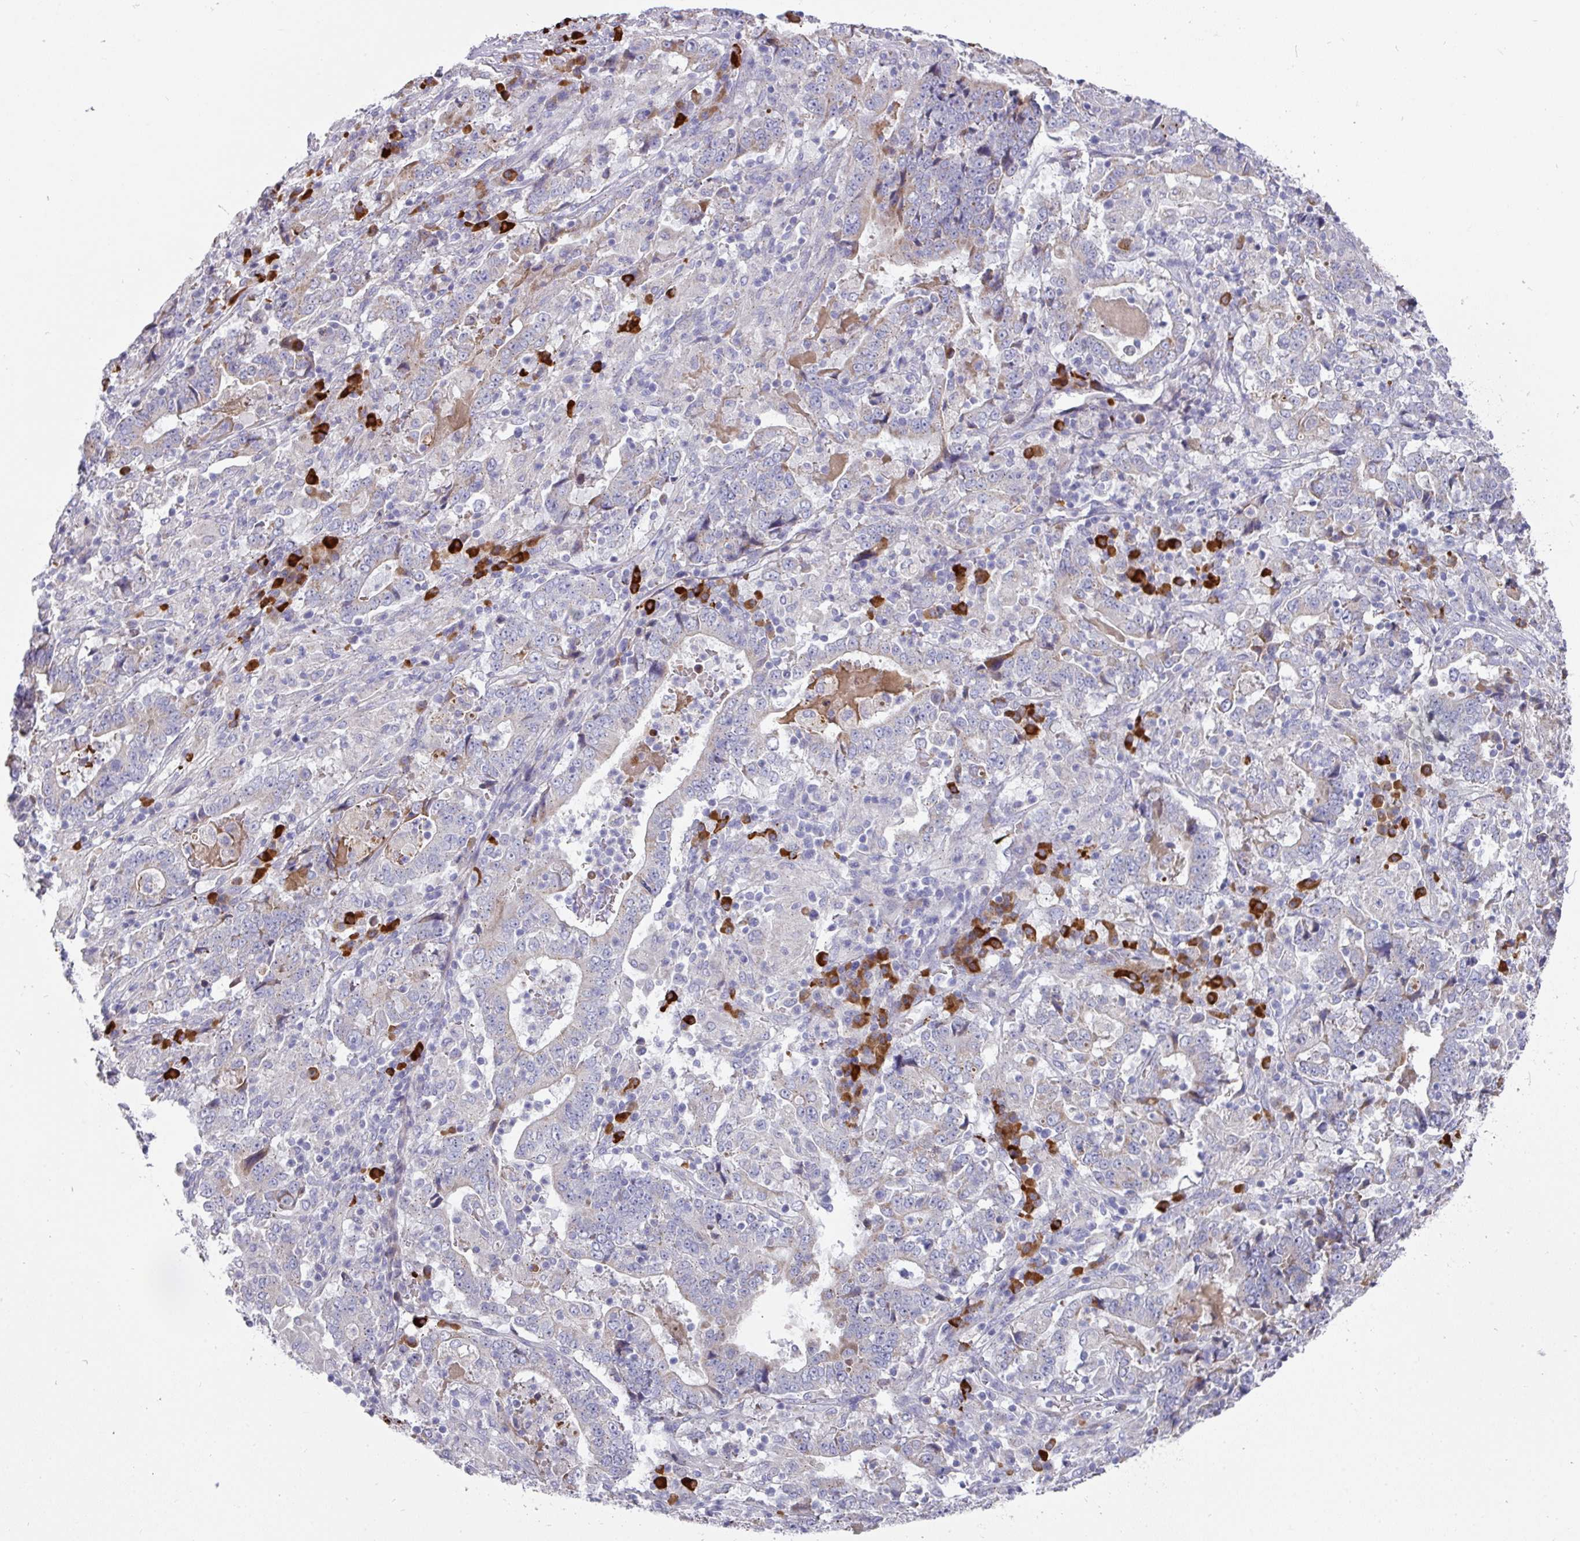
{"staining": {"intensity": "negative", "quantity": "none", "location": "none"}, "tissue": "stomach cancer", "cell_type": "Tumor cells", "image_type": "cancer", "snomed": [{"axis": "morphology", "description": "Normal tissue, NOS"}, {"axis": "morphology", "description": "Adenocarcinoma, NOS"}, {"axis": "topography", "description": "Stomach, upper"}, {"axis": "topography", "description": "Stomach"}], "caption": "A high-resolution photomicrograph shows IHC staining of stomach cancer (adenocarcinoma), which exhibits no significant positivity in tumor cells.", "gene": "IL4R", "patient": {"sex": "male", "age": 59}}